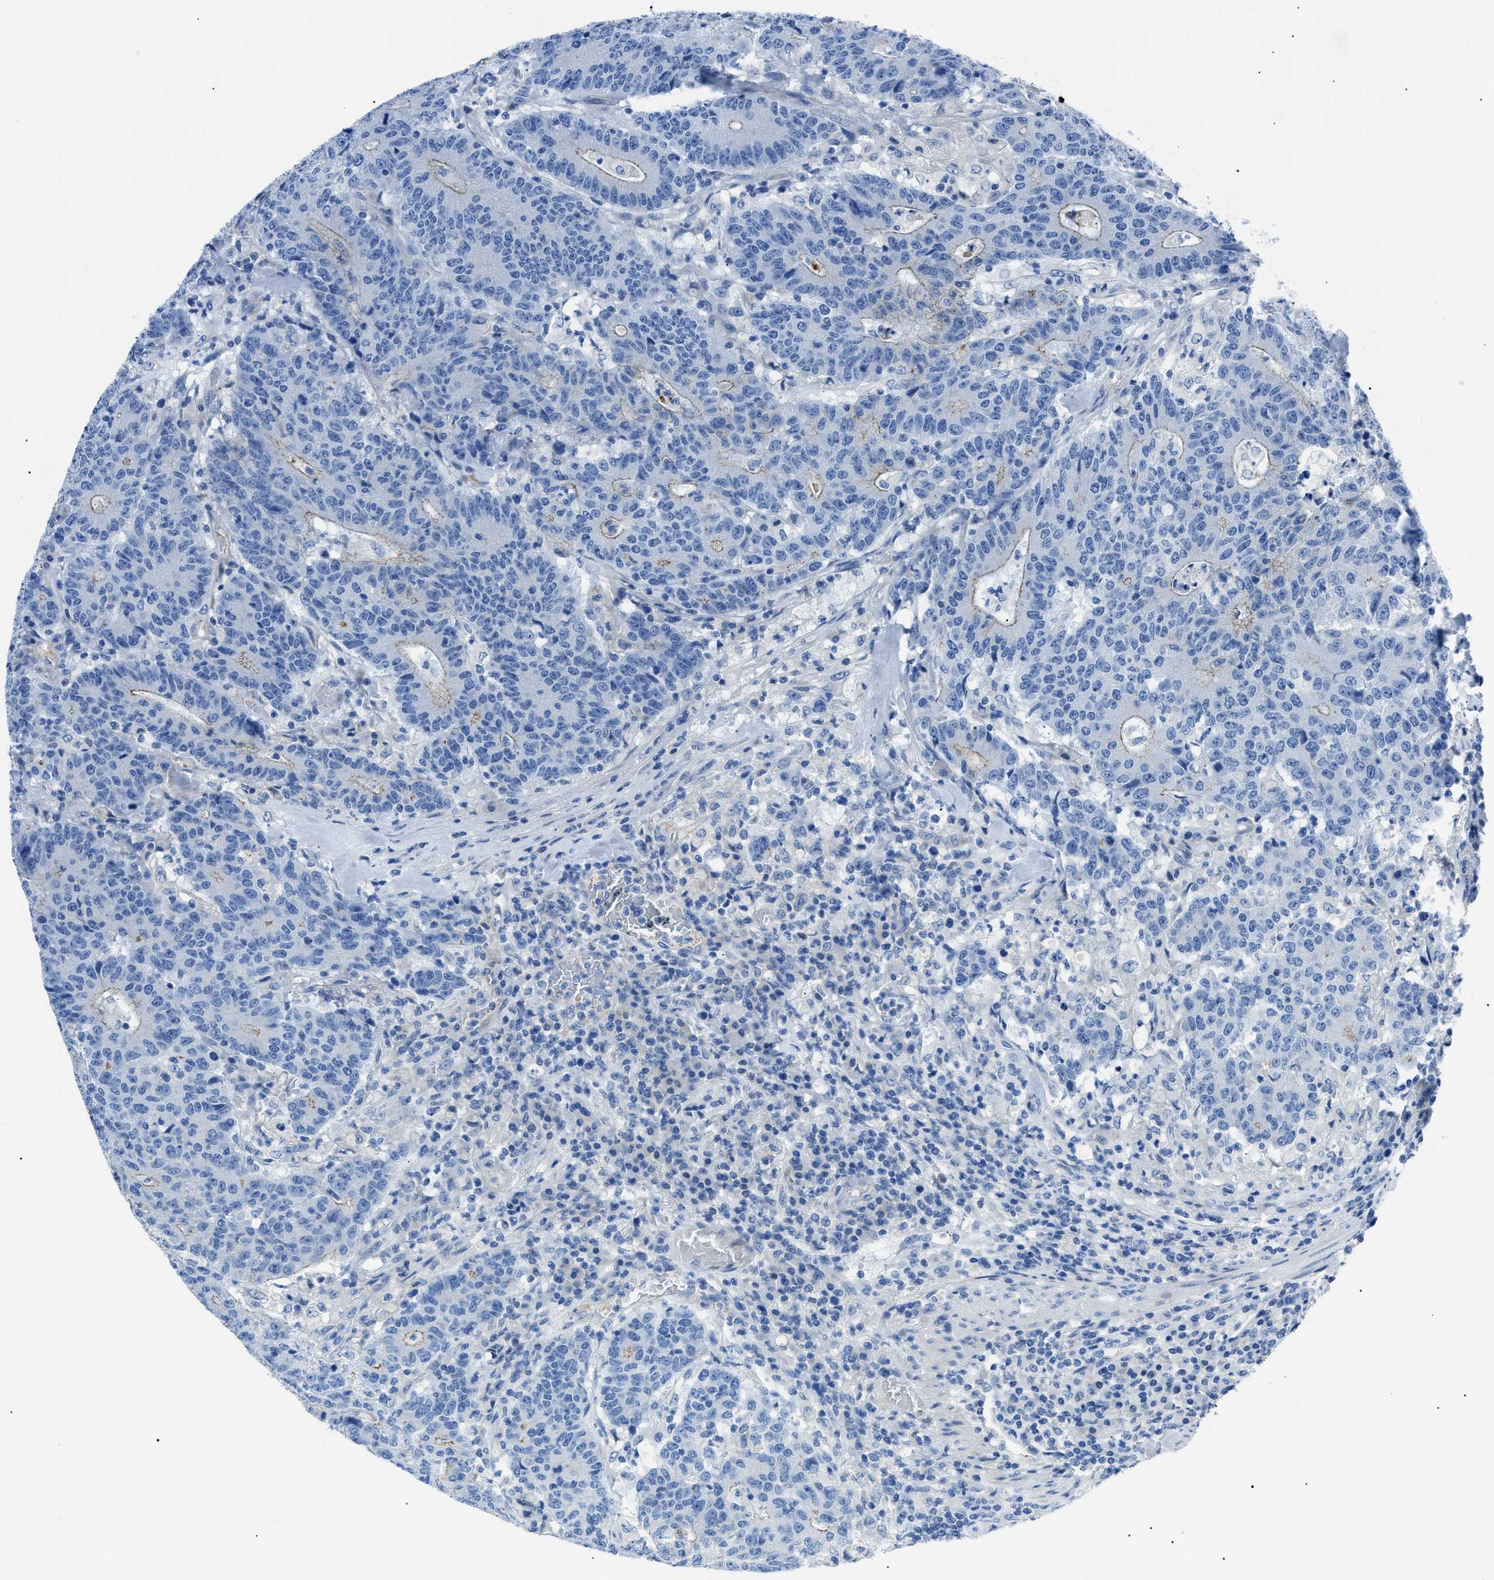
{"staining": {"intensity": "negative", "quantity": "none", "location": "none"}, "tissue": "colorectal cancer", "cell_type": "Tumor cells", "image_type": "cancer", "snomed": [{"axis": "morphology", "description": "Normal tissue, NOS"}, {"axis": "morphology", "description": "Adenocarcinoma, NOS"}, {"axis": "topography", "description": "Colon"}], "caption": "Immunohistochemistry (IHC) photomicrograph of human colorectal cancer (adenocarcinoma) stained for a protein (brown), which displays no positivity in tumor cells.", "gene": "ZDHHC24", "patient": {"sex": "female", "age": 75}}